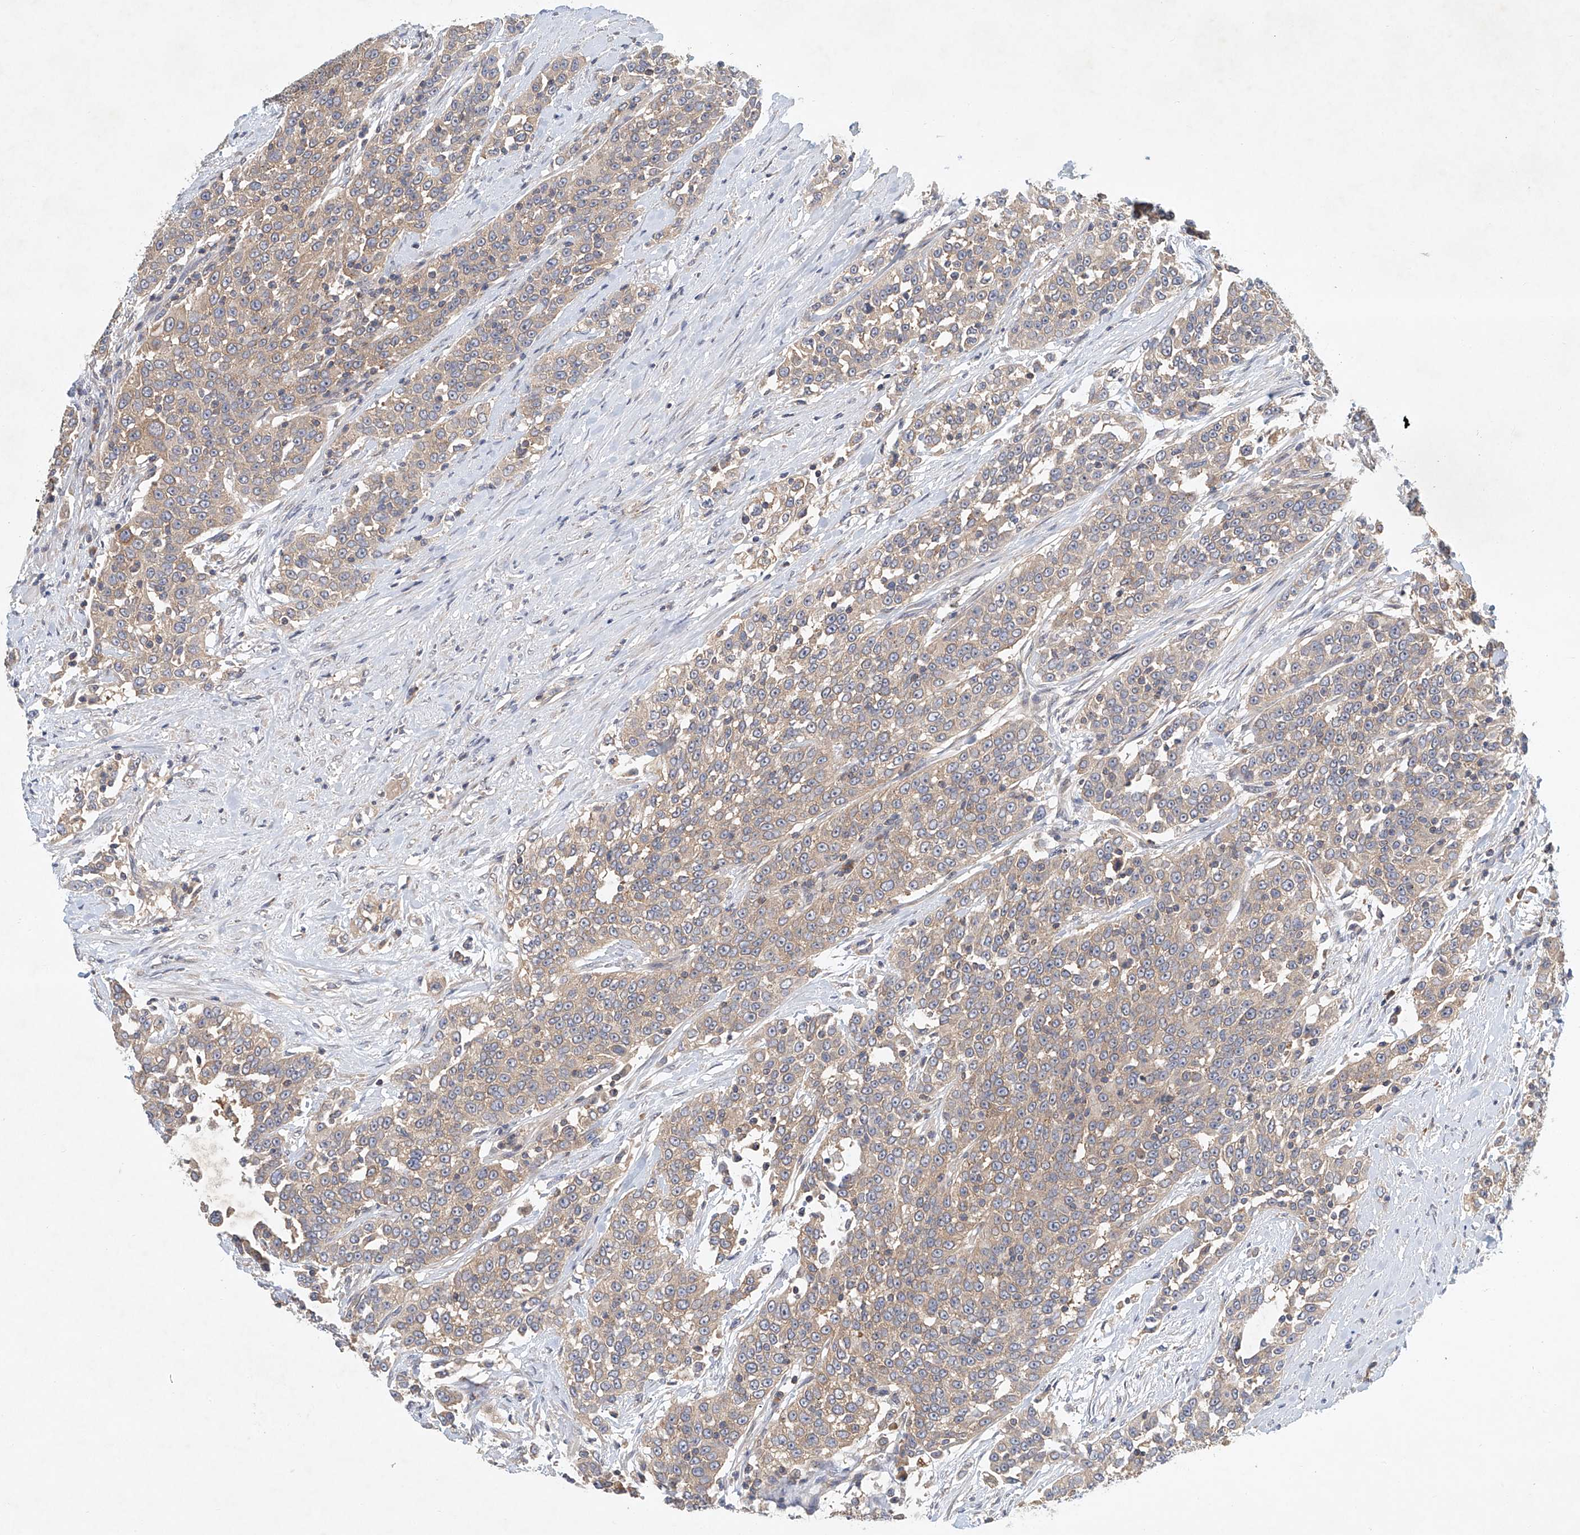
{"staining": {"intensity": "moderate", "quantity": ">75%", "location": "cytoplasmic/membranous"}, "tissue": "urothelial cancer", "cell_type": "Tumor cells", "image_type": "cancer", "snomed": [{"axis": "morphology", "description": "Urothelial carcinoma, High grade"}, {"axis": "topography", "description": "Urinary bladder"}], "caption": "Immunohistochemistry (IHC) of urothelial cancer exhibits medium levels of moderate cytoplasmic/membranous positivity in approximately >75% of tumor cells. The staining was performed using DAB (3,3'-diaminobenzidine), with brown indicating positive protein expression. Nuclei are stained blue with hematoxylin.", "gene": "CARMIL1", "patient": {"sex": "female", "age": 80}}